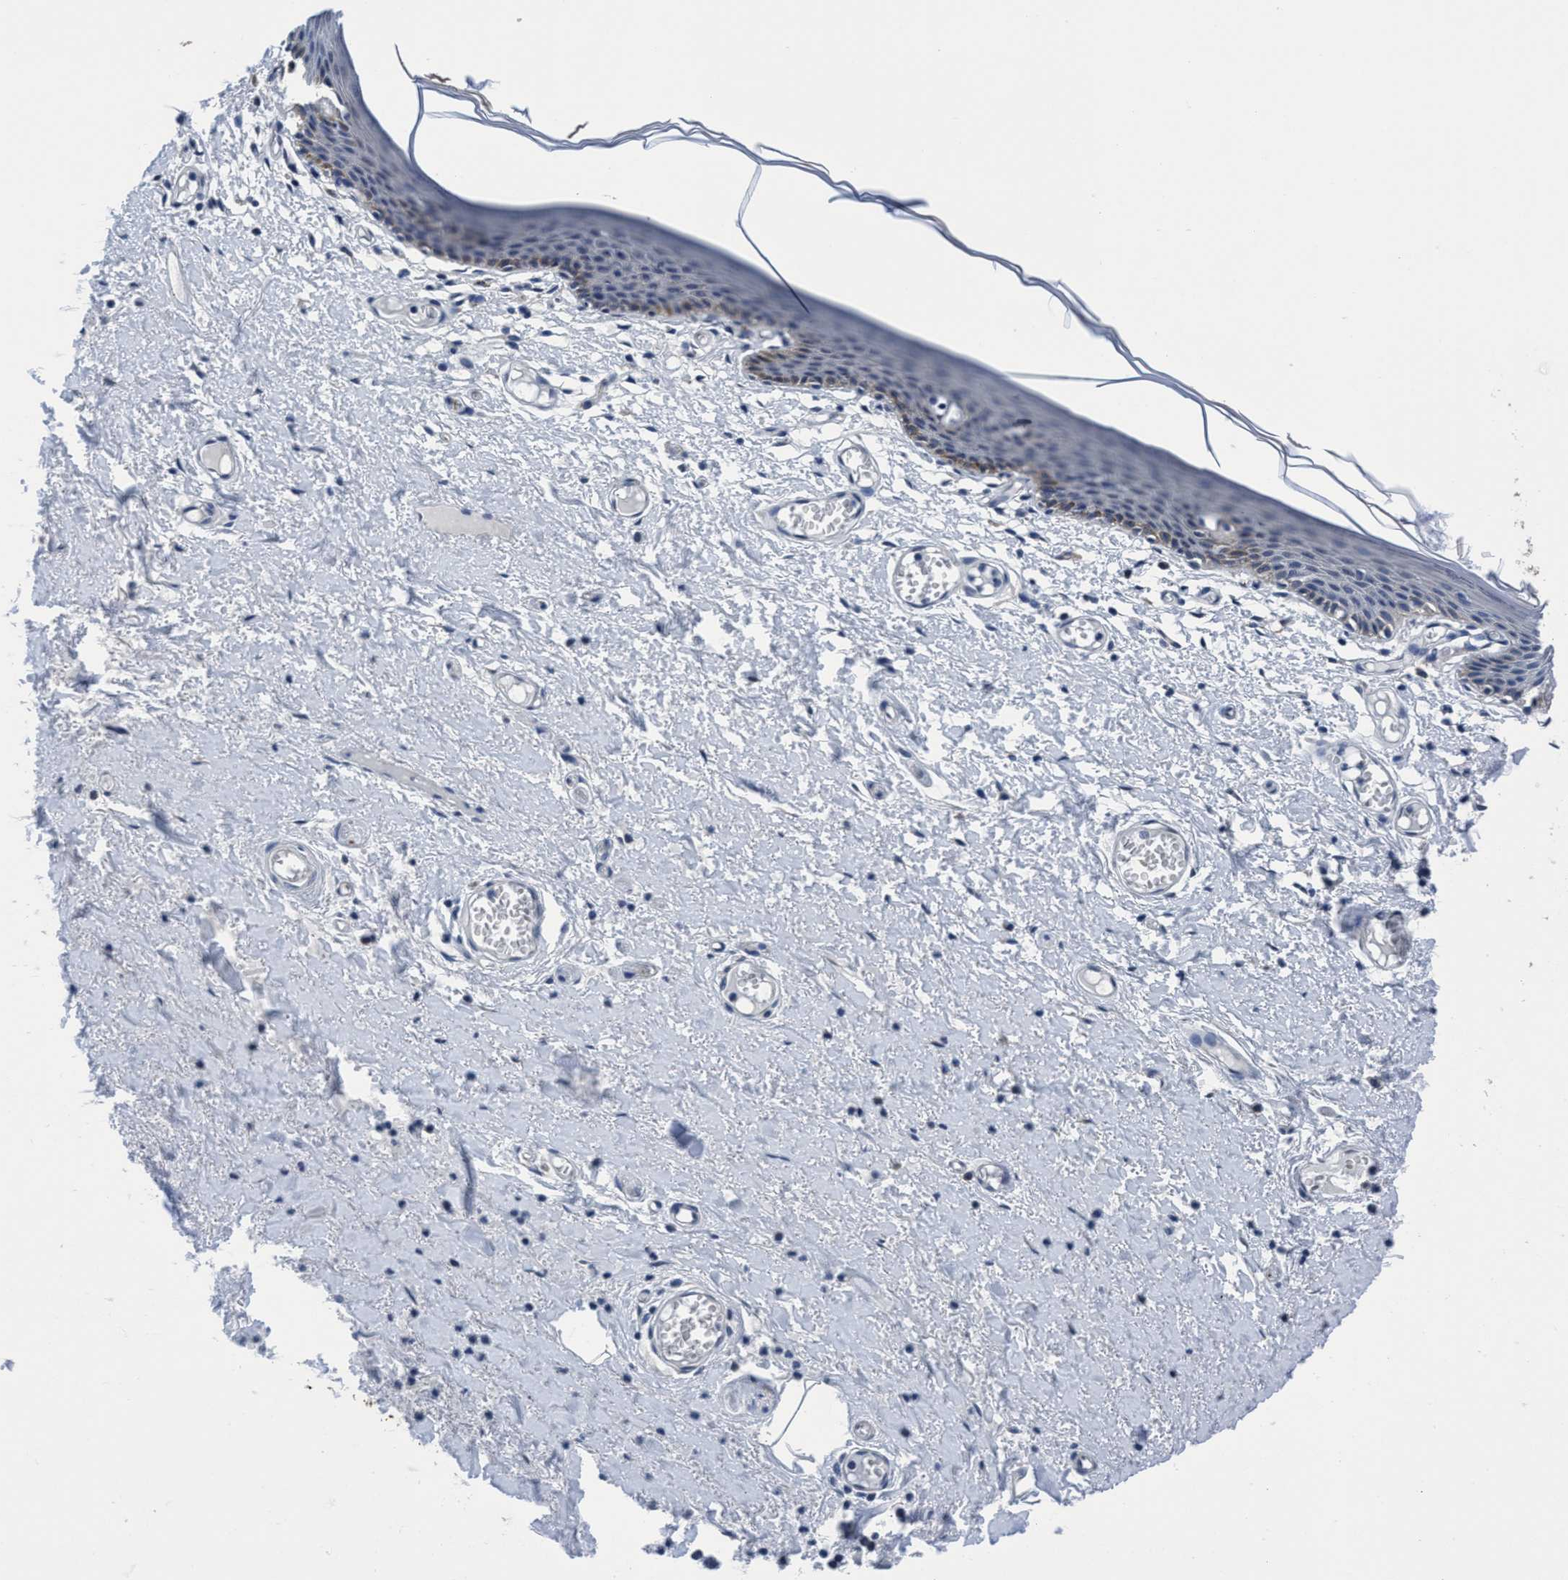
{"staining": {"intensity": "weak", "quantity": "<25%", "location": "cytoplasmic/membranous"}, "tissue": "skin", "cell_type": "Epidermal cells", "image_type": "normal", "snomed": [{"axis": "morphology", "description": "Normal tissue, NOS"}, {"axis": "topography", "description": "Vulva"}], "caption": "Epidermal cells show no significant protein positivity in normal skin. The staining was performed using DAB (3,3'-diaminobenzidine) to visualize the protein expression in brown, while the nuclei were stained in blue with hematoxylin (Magnification: 20x).", "gene": "TMEM94", "patient": {"sex": "female", "age": 54}}